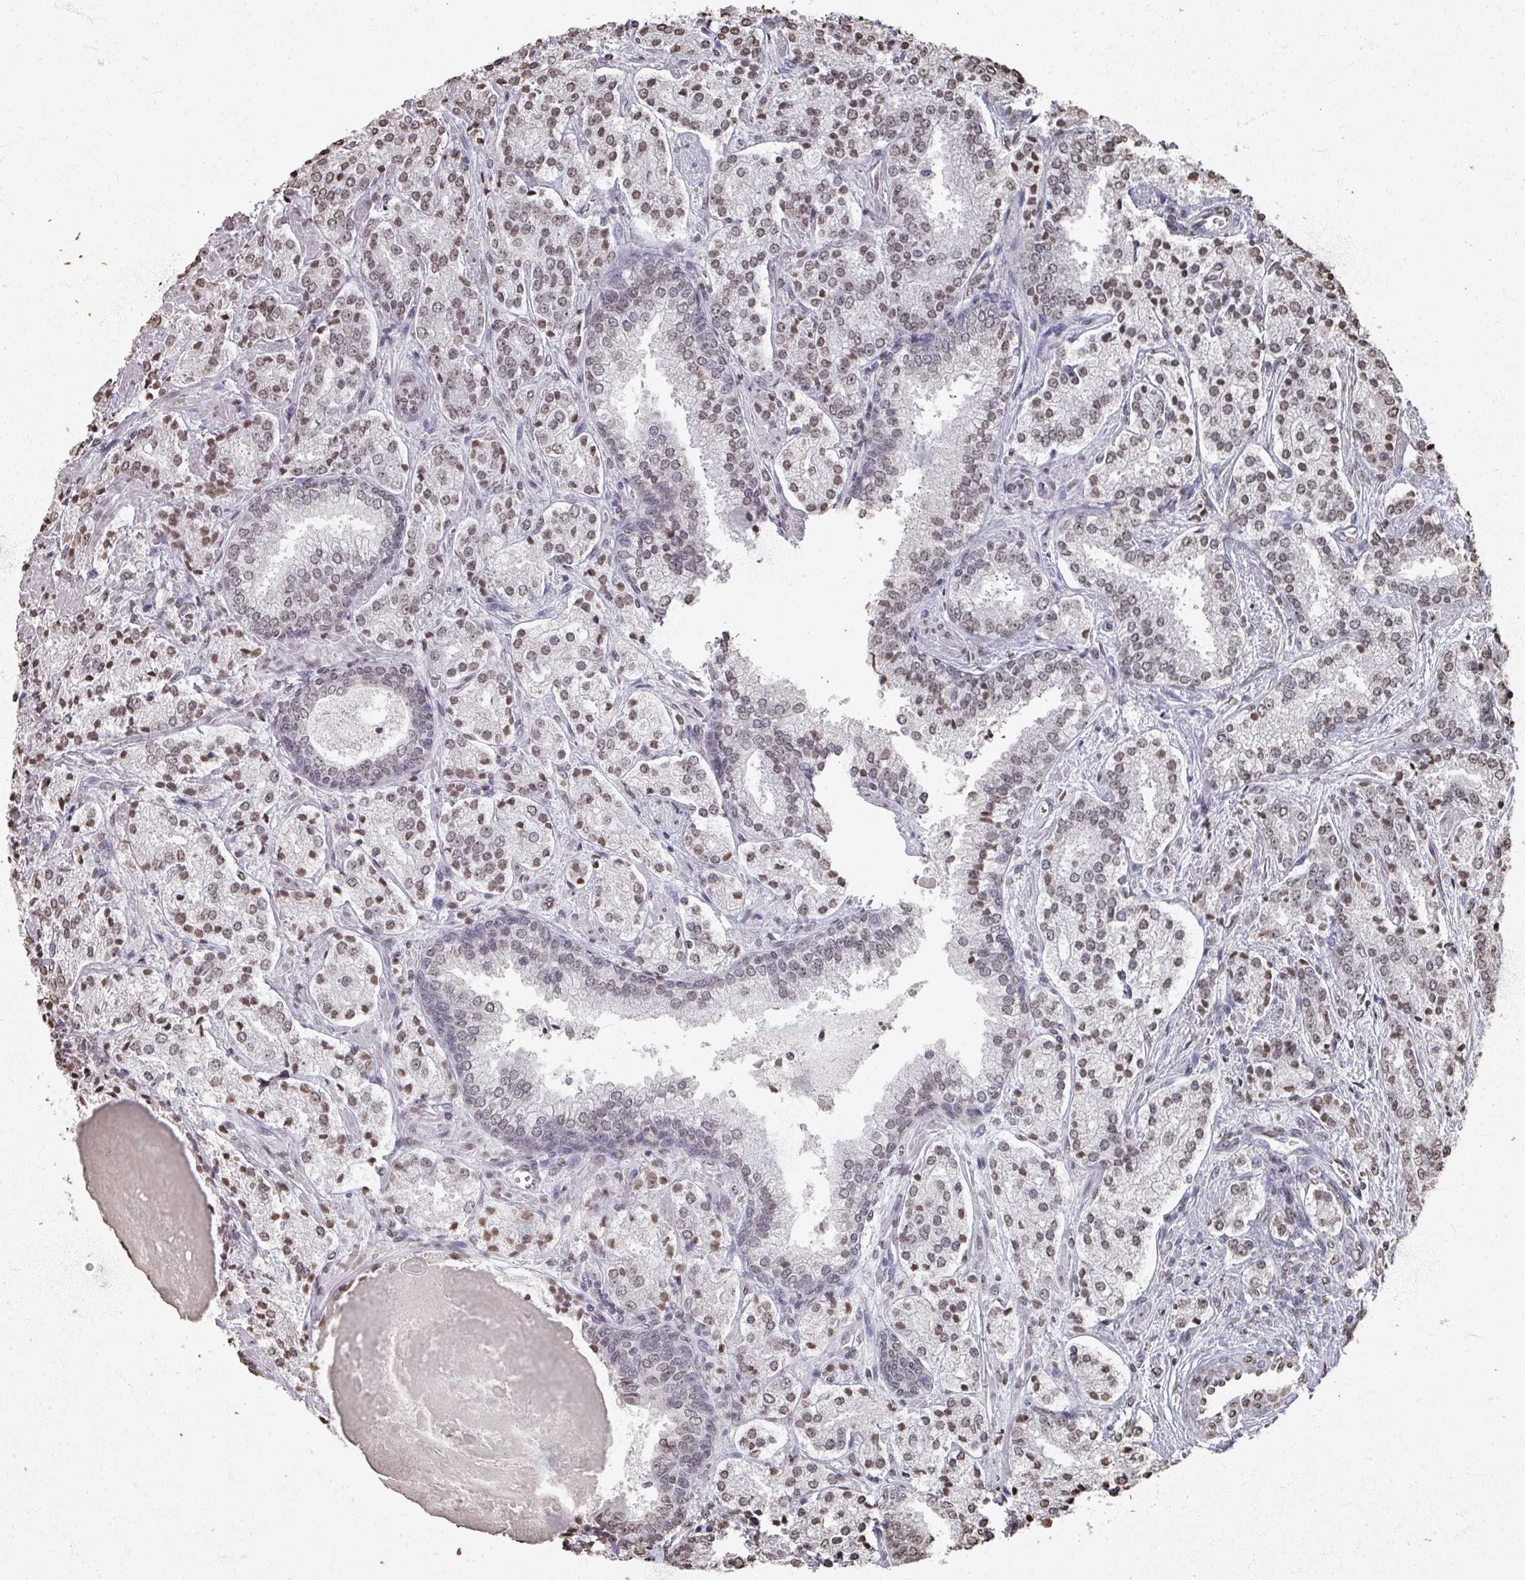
{"staining": {"intensity": "moderate", "quantity": "25%-75%", "location": "nuclear"}, "tissue": "prostate cancer", "cell_type": "Tumor cells", "image_type": "cancer", "snomed": [{"axis": "morphology", "description": "Adenocarcinoma, High grade"}, {"axis": "topography", "description": "Prostate"}], "caption": "Immunohistochemistry (DAB (3,3'-diaminobenzidine)) staining of human high-grade adenocarcinoma (prostate) demonstrates moderate nuclear protein staining in about 25%-75% of tumor cells.", "gene": "DCUN1D5", "patient": {"sex": "male", "age": 63}}